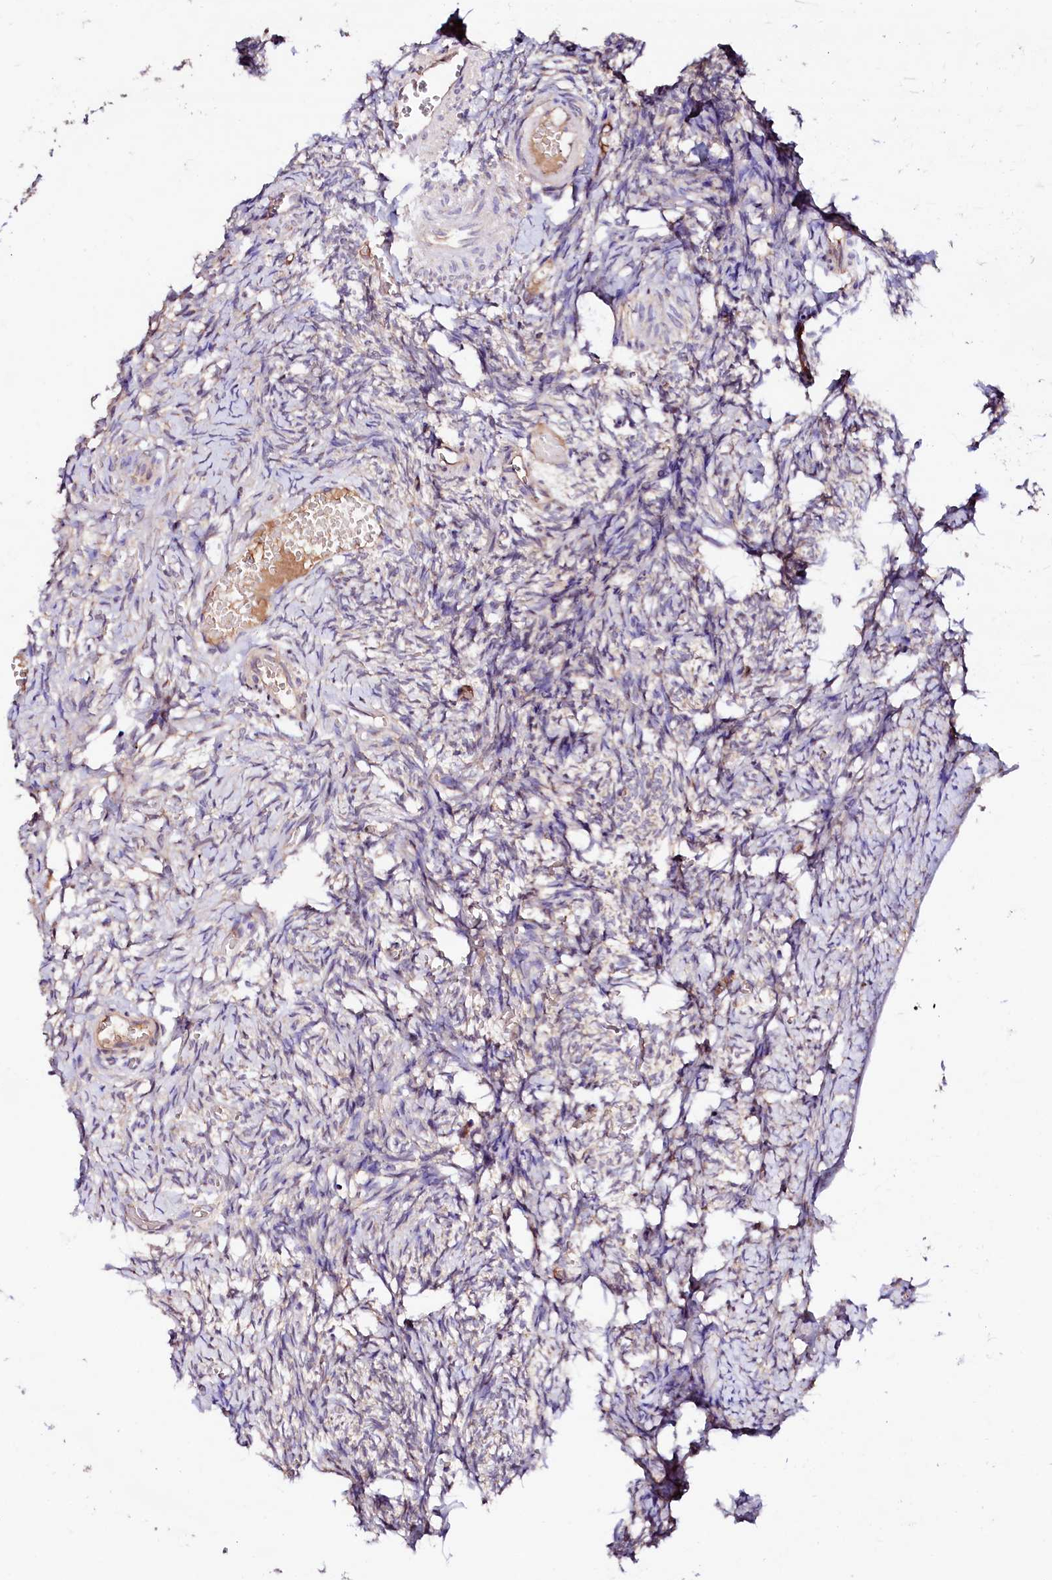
{"staining": {"intensity": "negative", "quantity": "none", "location": "none"}, "tissue": "ovary", "cell_type": "Ovarian stroma cells", "image_type": "normal", "snomed": [{"axis": "morphology", "description": "Adenocarcinoma, NOS"}, {"axis": "topography", "description": "Endometrium"}], "caption": "An immunohistochemistry histopathology image of normal ovary is shown. There is no staining in ovarian stroma cells of ovary.", "gene": "ST3GAL1", "patient": {"sex": "female", "age": 32}}